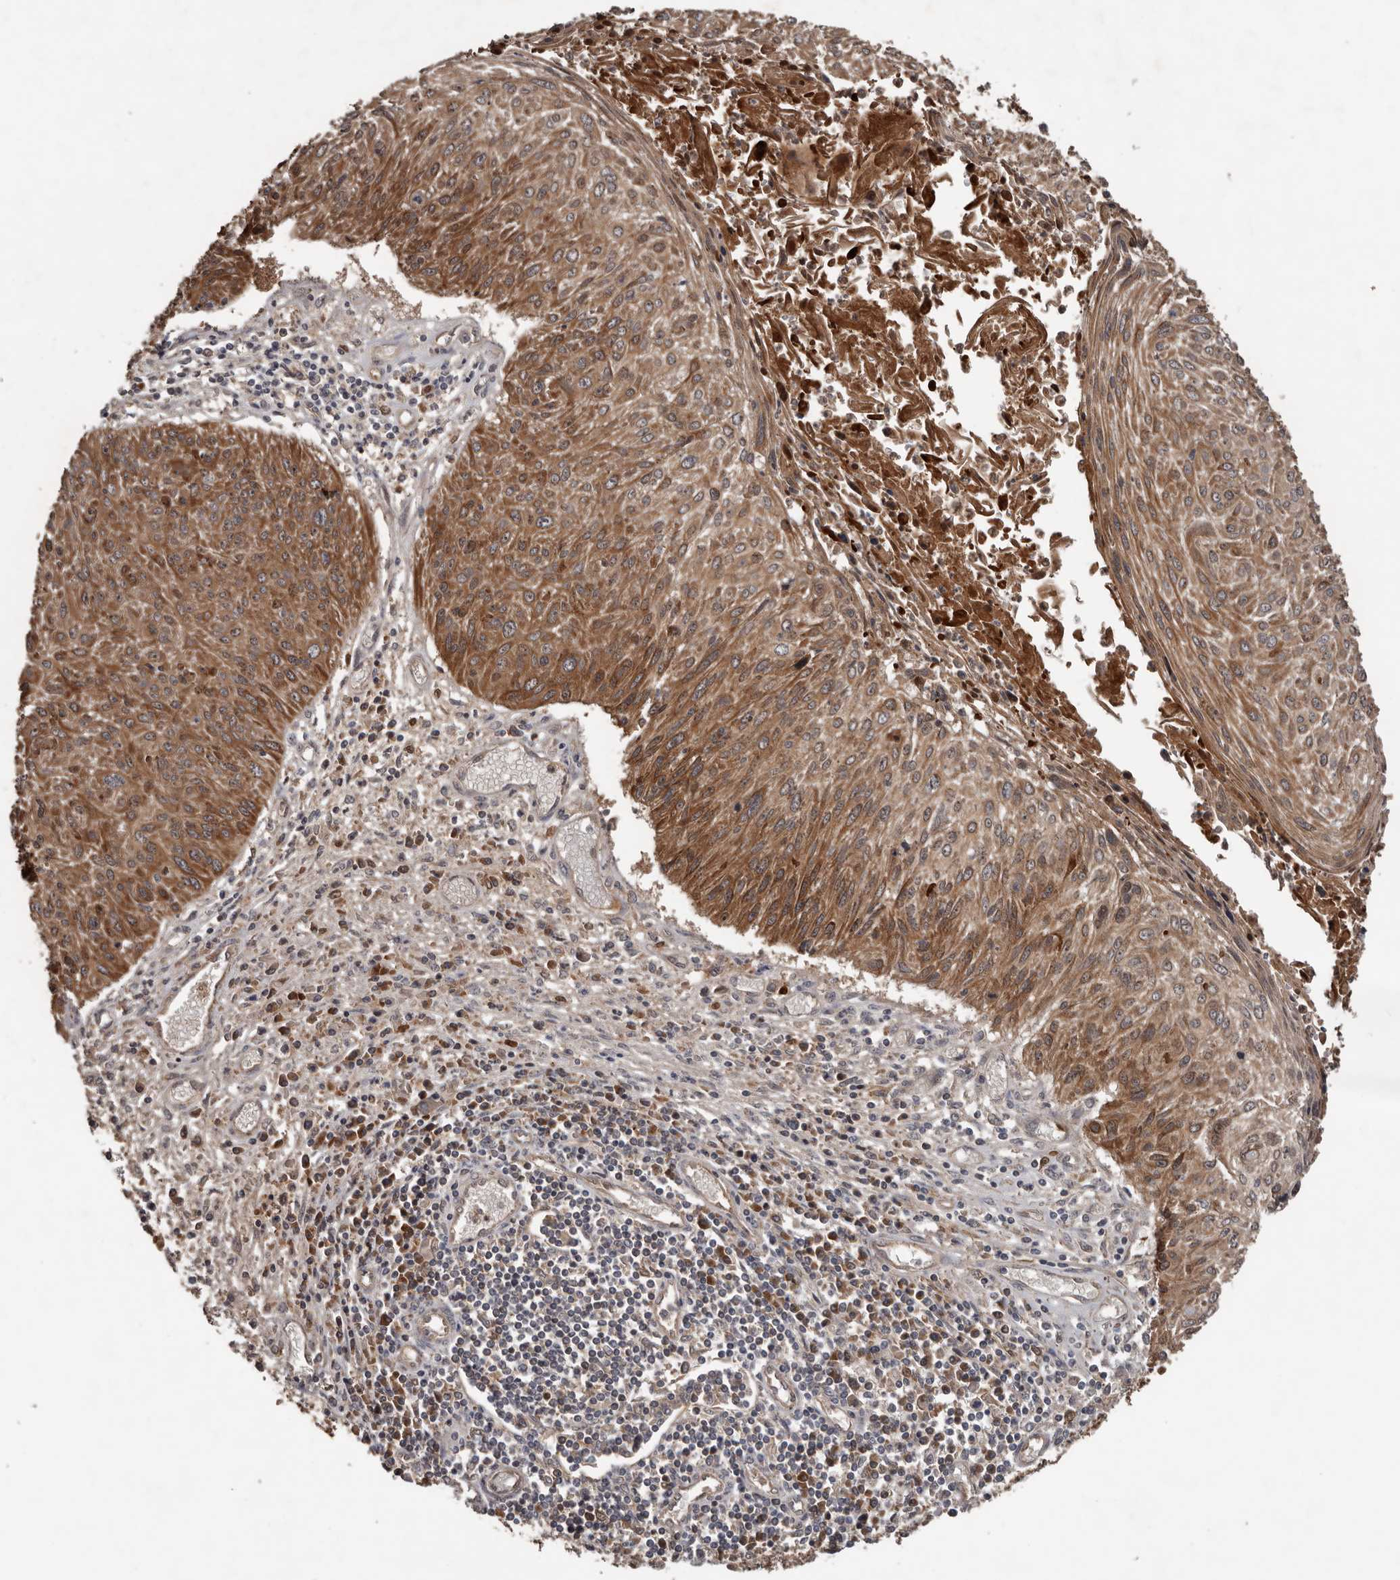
{"staining": {"intensity": "moderate", "quantity": ">75%", "location": "cytoplasmic/membranous"}, "tissue": "cervical cancer", "cell_type": "Tumor cells", "image_type": "cancer", "snomed": [{"axis": "morphology", "description": "Squamous cell carcinoma, NOS"}, {"axis": "topography", "description": "Cervix"}], "caption": "IHC image of neoplastic tissue: squamous cell carcinoma (cervical) stained using immunohistochemistry shows medium levels of moderate protein expression localized specifically in the cytoplasmic/membranous of tumor cells, appearing as a cytoplasmic/membranous brown color.", "gene": "DNAJB4", "patient": {"sex": "female", "age": 51}}